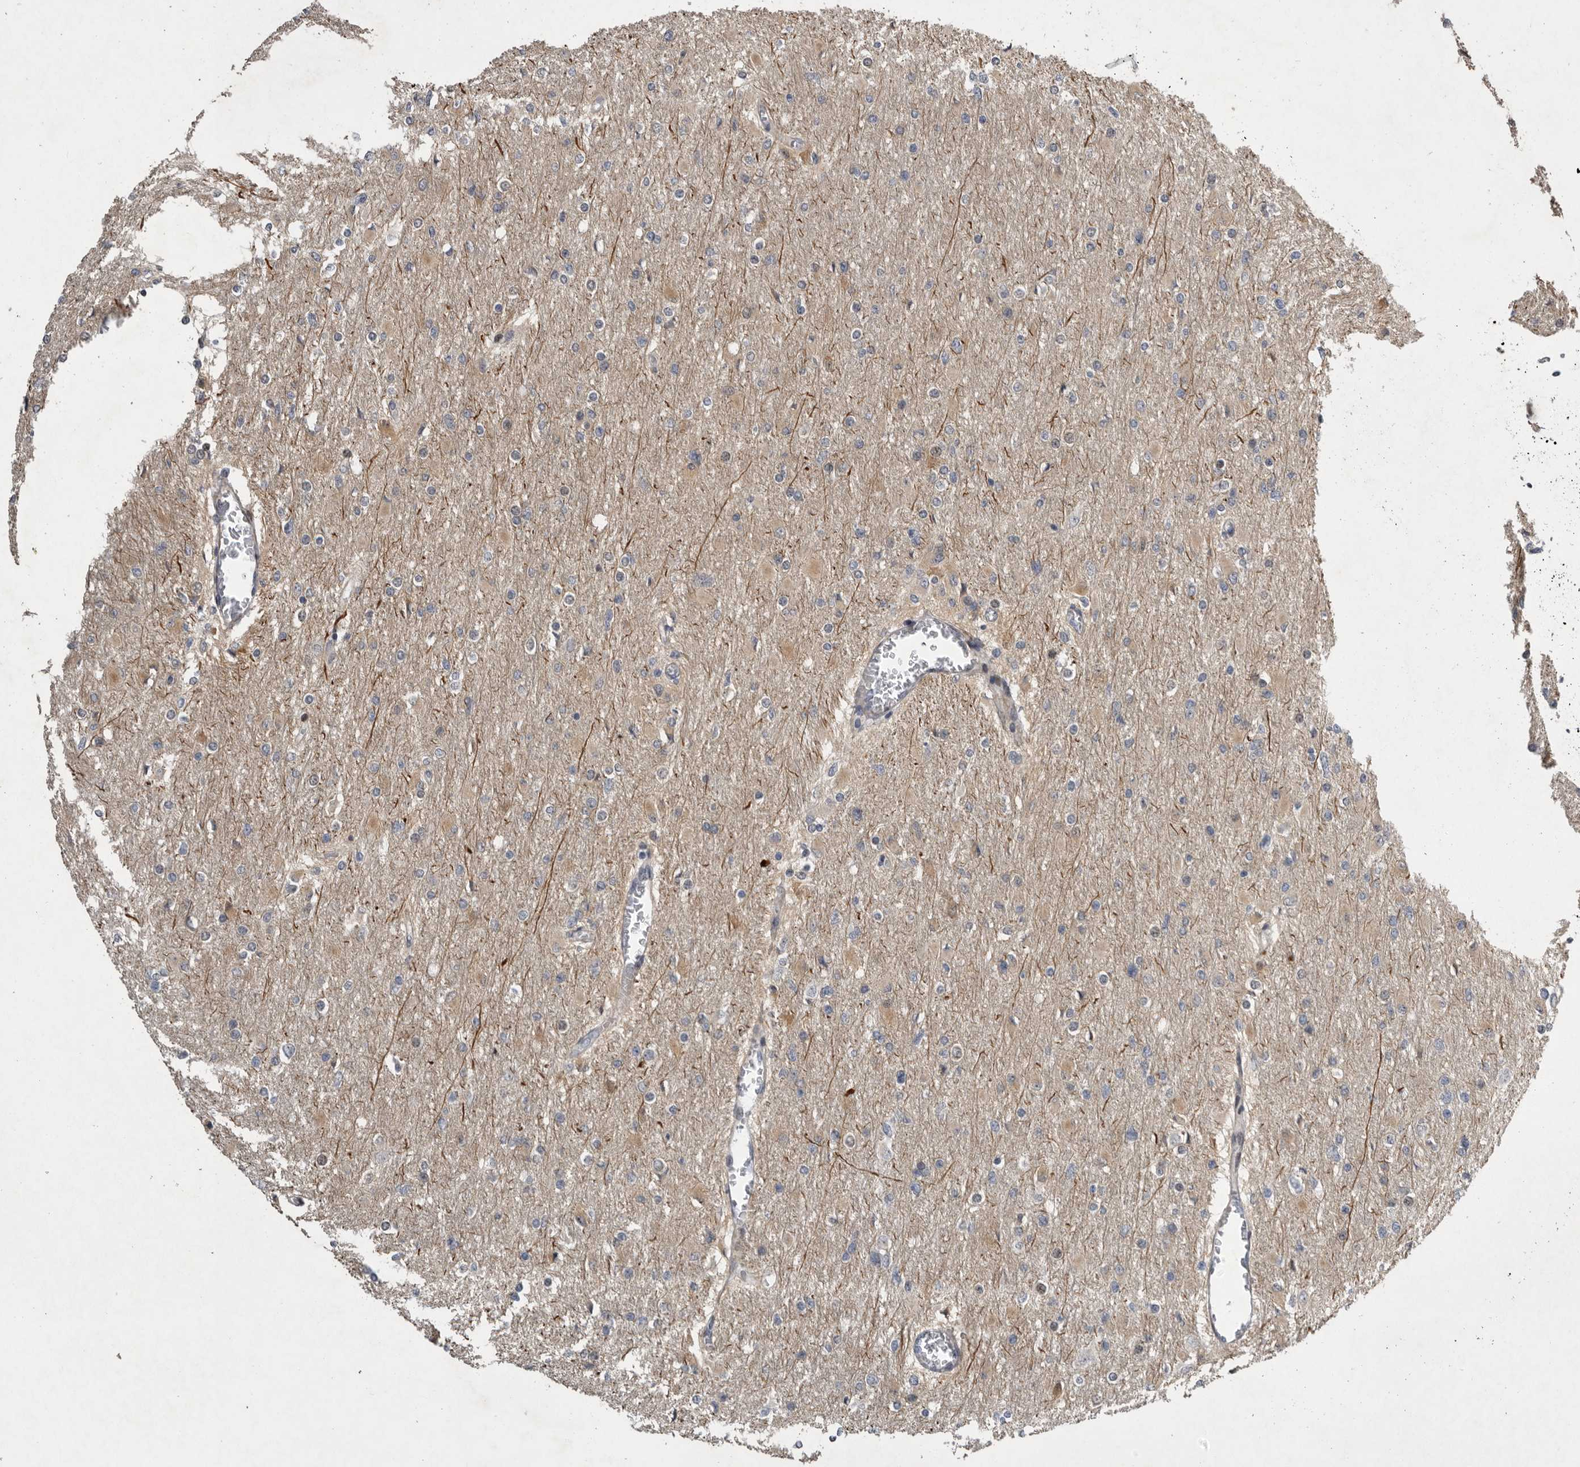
{"staining": {"intensity": "weak", "quantity": "<25%", "location": "cytoplasmic/membranous"}, "tissue": "glioma", "cell_type": "Tumor cells", "image_type": "cancer", "snomed": [{"axis": "morphology", "description": "Glioma, malignant, High grade"}, {"axis": "topography", "description": "Cerebral cortex"}], "caption": "Human glioma stained for a protein using immunohistochemistry (IHC) reveals no staining in tumor cells.", "gene": "MPDZ", "patient": {"sex": "female", "age": 36}}